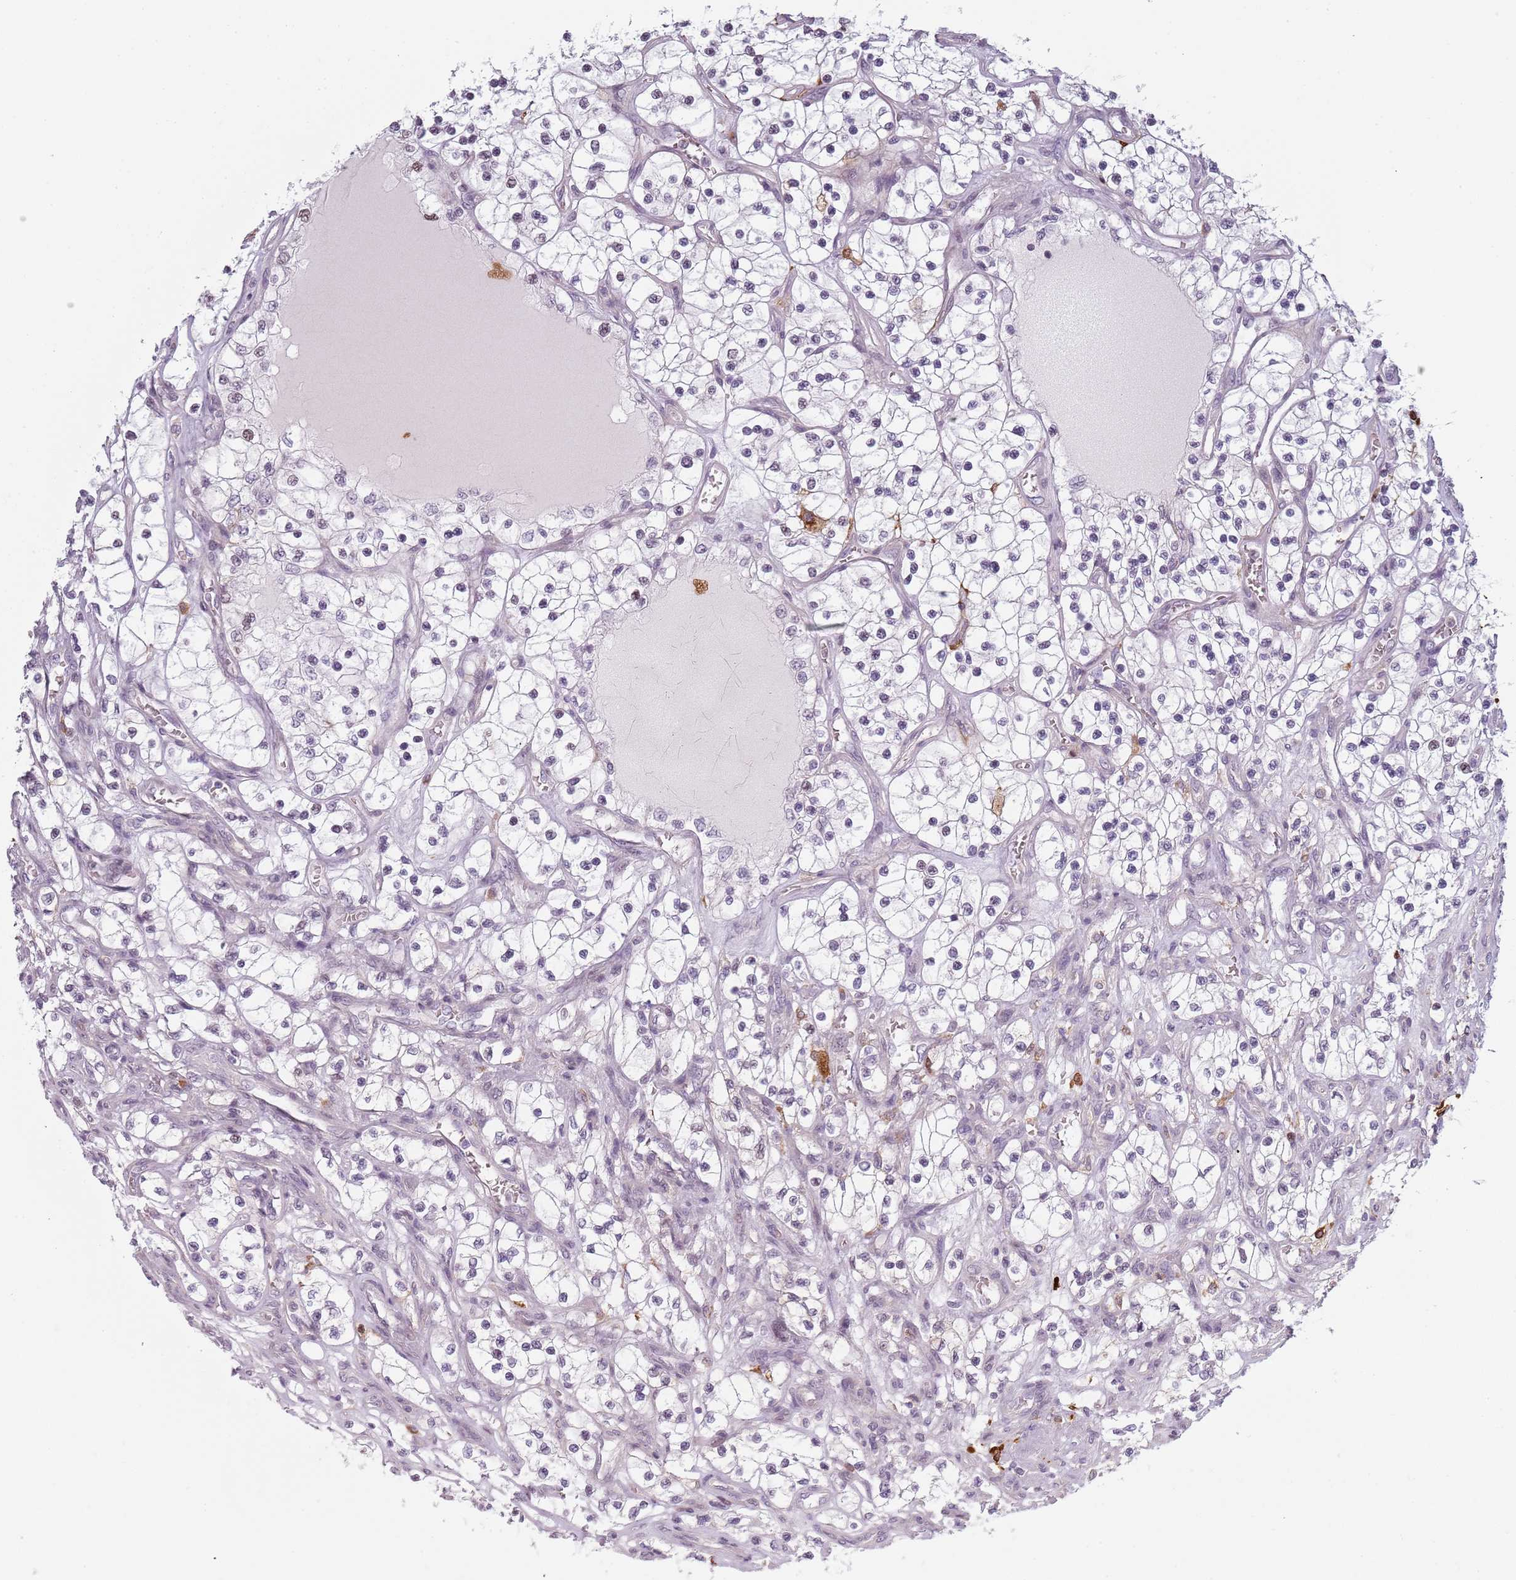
{"staining": {"intensity": "negative", "quantity": "none", "location": "none"}, "tissue": "renal cancer", "cell_type": "Tumor cells", "image_type": "cancer", "snomed": [{"axis": "morphology", "description": "Adenocarcinoma, NOS"}, {"axis": "topography", "description": "Kidney"}], "caption": "Immunohistochemistry (IHC) photomicrograph of human renal cancer stained for a protein (brown), which displays no expression in tumor cells.", "gene": "CC2D2B", "patient": {"sex": "female", "age": 69}}